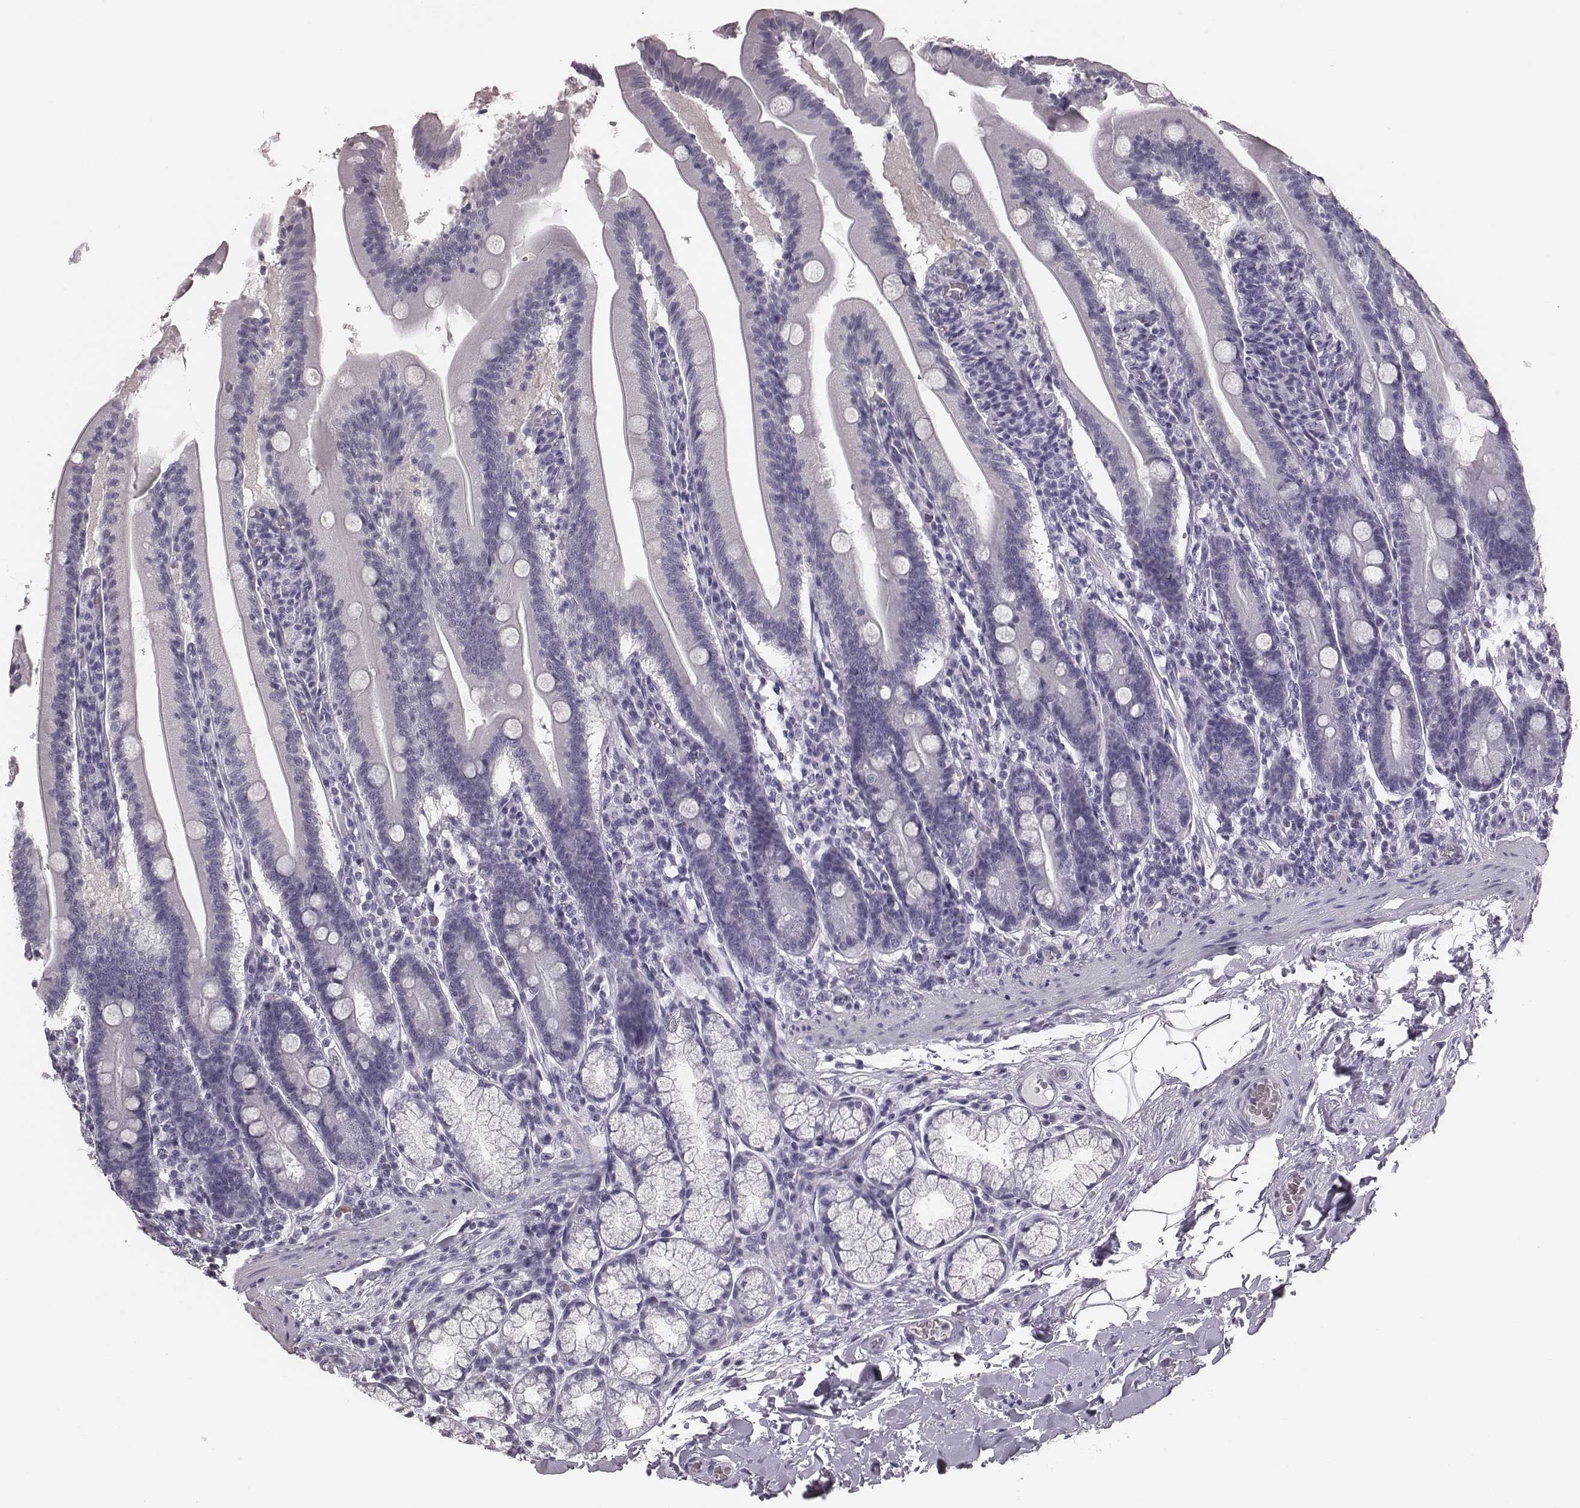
{"staining": {"intensity": "negative", "quantity": "none", "location": "none"}, "tissue": "small intestine", "cell_type": "Glandular cells", "image_type": "normal", "snomed": [{"axis": "morphology", "description": "Normal tissue, NOS"}, {"axis": "topography", "description": "Small intestine"}], "caption": "This is an IHC photomicrograph of unremarkable human small intestine. There is no expression in glandular cells.", "gene": "CSH1", "patient": {"sex": "male", "age": 37}}